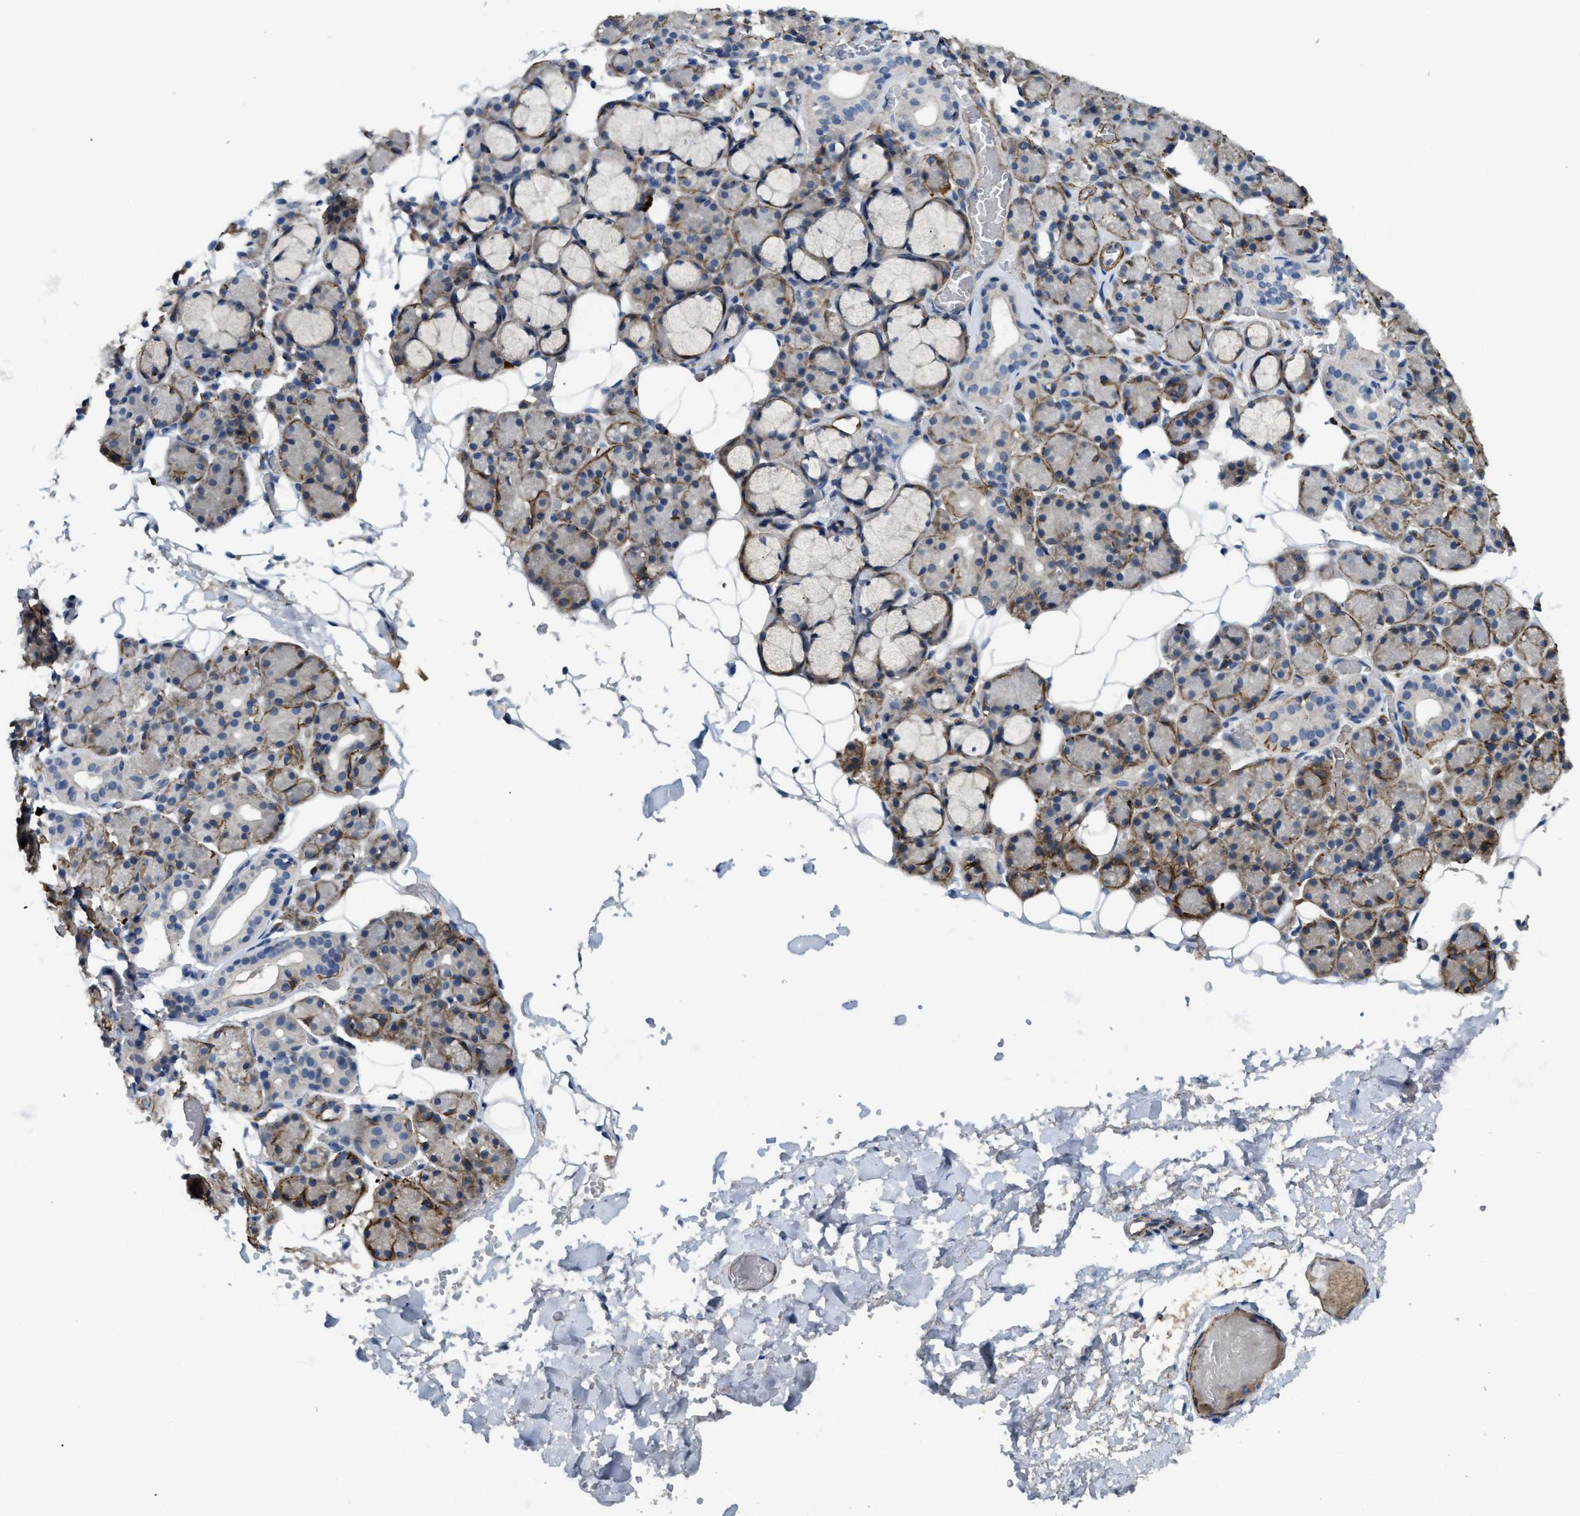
{"staining": {"intensity": "moderate", "quantity": "<25%", "location": "cytoplasmic/membranous"}, "tissue": "salivary gland", "cell_type": "Glandular cells", "image_type": "normal", "snomed": [{"axis": "morphology", "description": "Normal tissue, NOS"}, {"axis": "topography", "description": "Salivary gland"}], "caption": "This is an image of IHC staining of unremarkable salivary gland, which shows moderate positivity in the cytoplasmic/membranous of glandular cells.", "gene": "BMPR1A", "patient": {"sex": "male", "age": 63}}